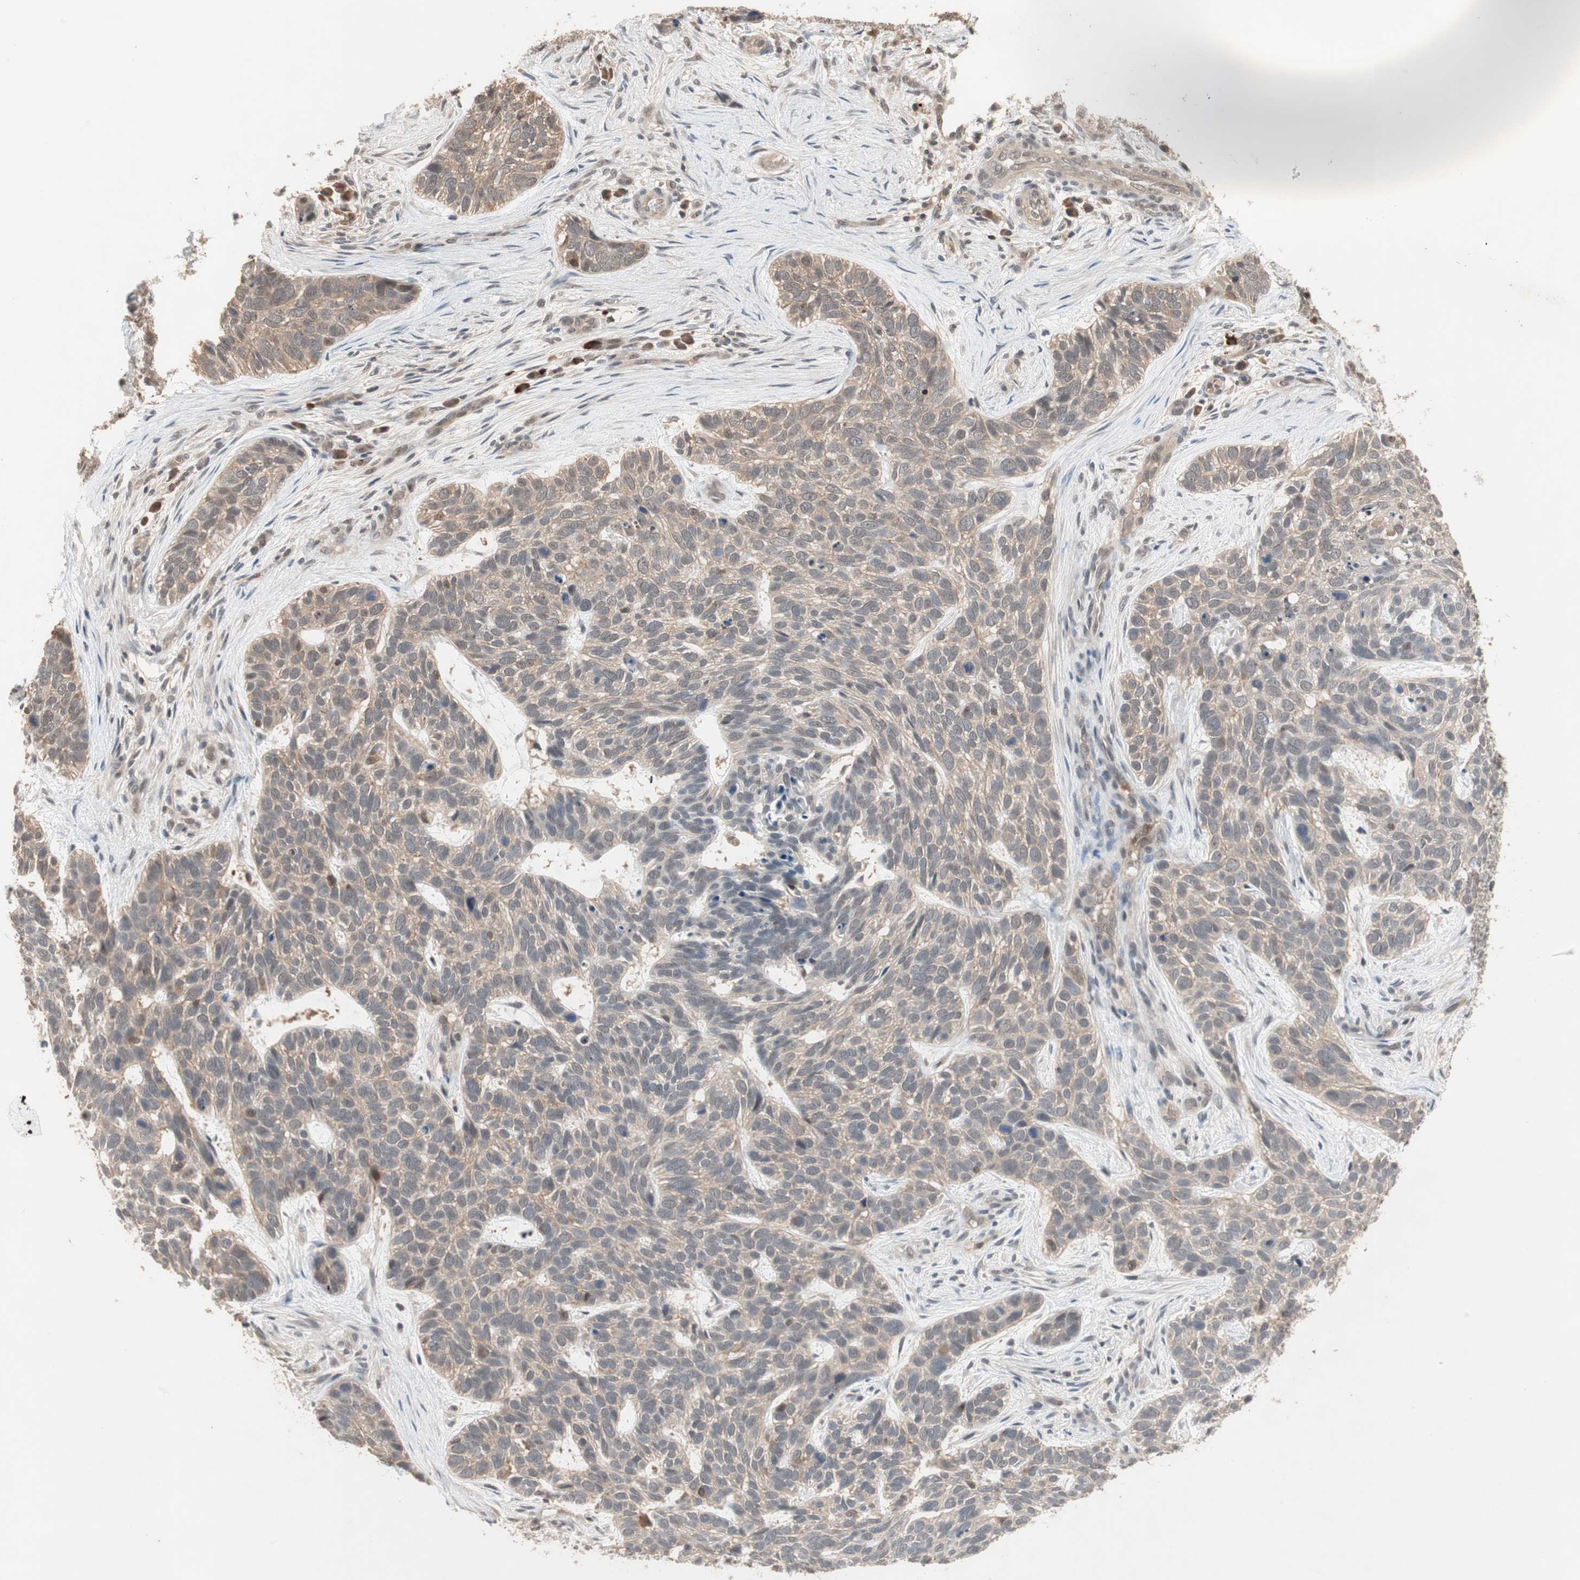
{"staining": {"intensity": "moderate", "quantity": ">75%", "location": "cytoplasmic/membranous,nuclear"}, "tissue": "skin cancer", "cell_type": "Tumor cells", "image_type": "cancer", "snomed": [{"axis": "morphology", "description": "Basal cell carcinoma"}, {"axis": "topography", "description": "Skin"}], "caption": "Human basal cell carcinoma (skin) stained with a brown dye reveals moderate cytoplasmic/membranous and nuclear positive staining in about >75% of tumor cells.", "gene": "GART", "patient": {"sex": "male", "age": 87}}